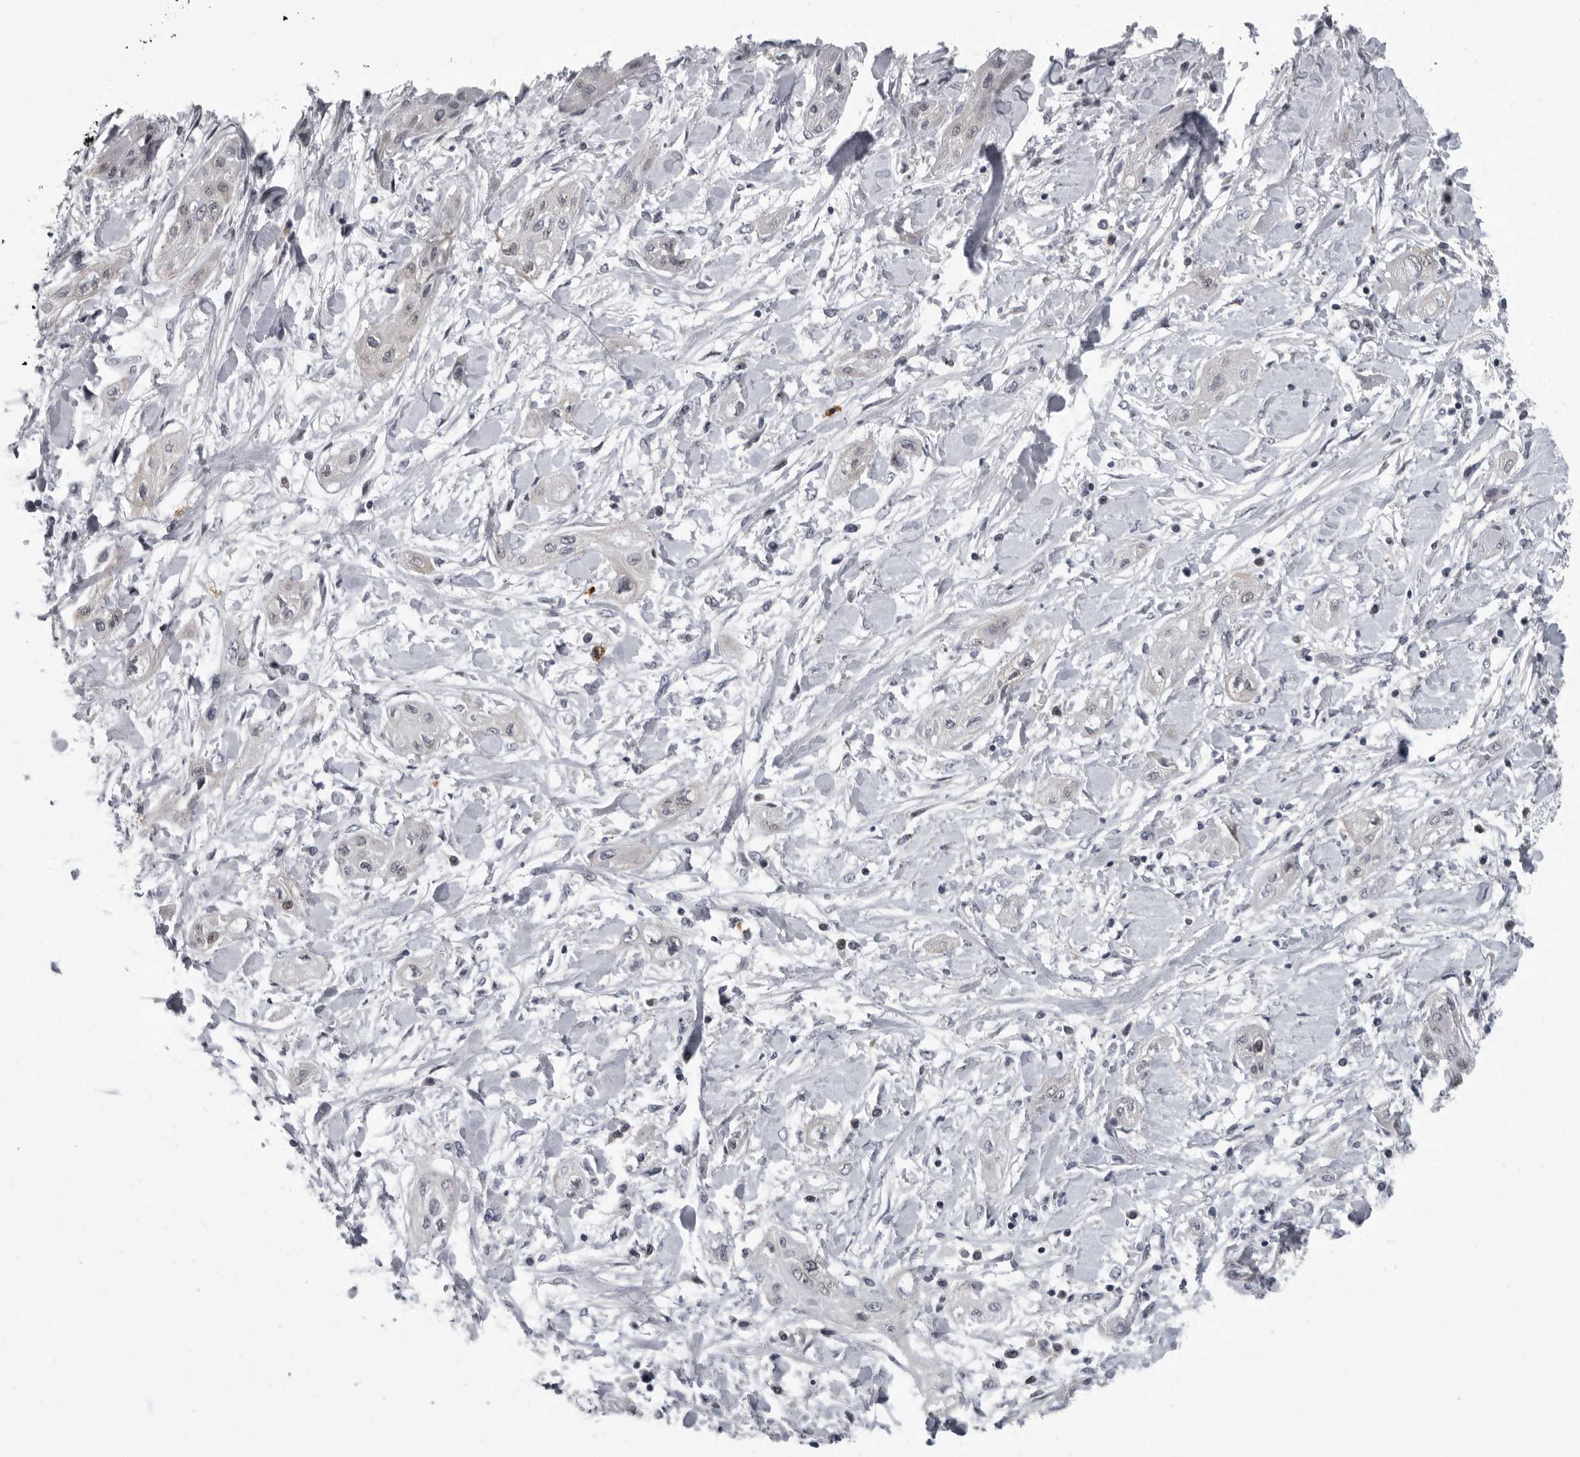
{"staining": {"intensity": "negative", "quantity": "none", "location": "none"}, "tissue": "lung cancer", "cell_type": "Tumor cells", "image_type": "cancer", "snomed": [{"axis": "morphology", "description": "Squamous cell carcinoma, NOS"}, {"axis": "topography", "description": "Lung"}], "caption": "An IHC micrograph of lung cancer is shown. There is no staining in tumor cells of lung cancer.", "gene": "SLC25A39", "patient": {"sex": "female", "age": 47}}